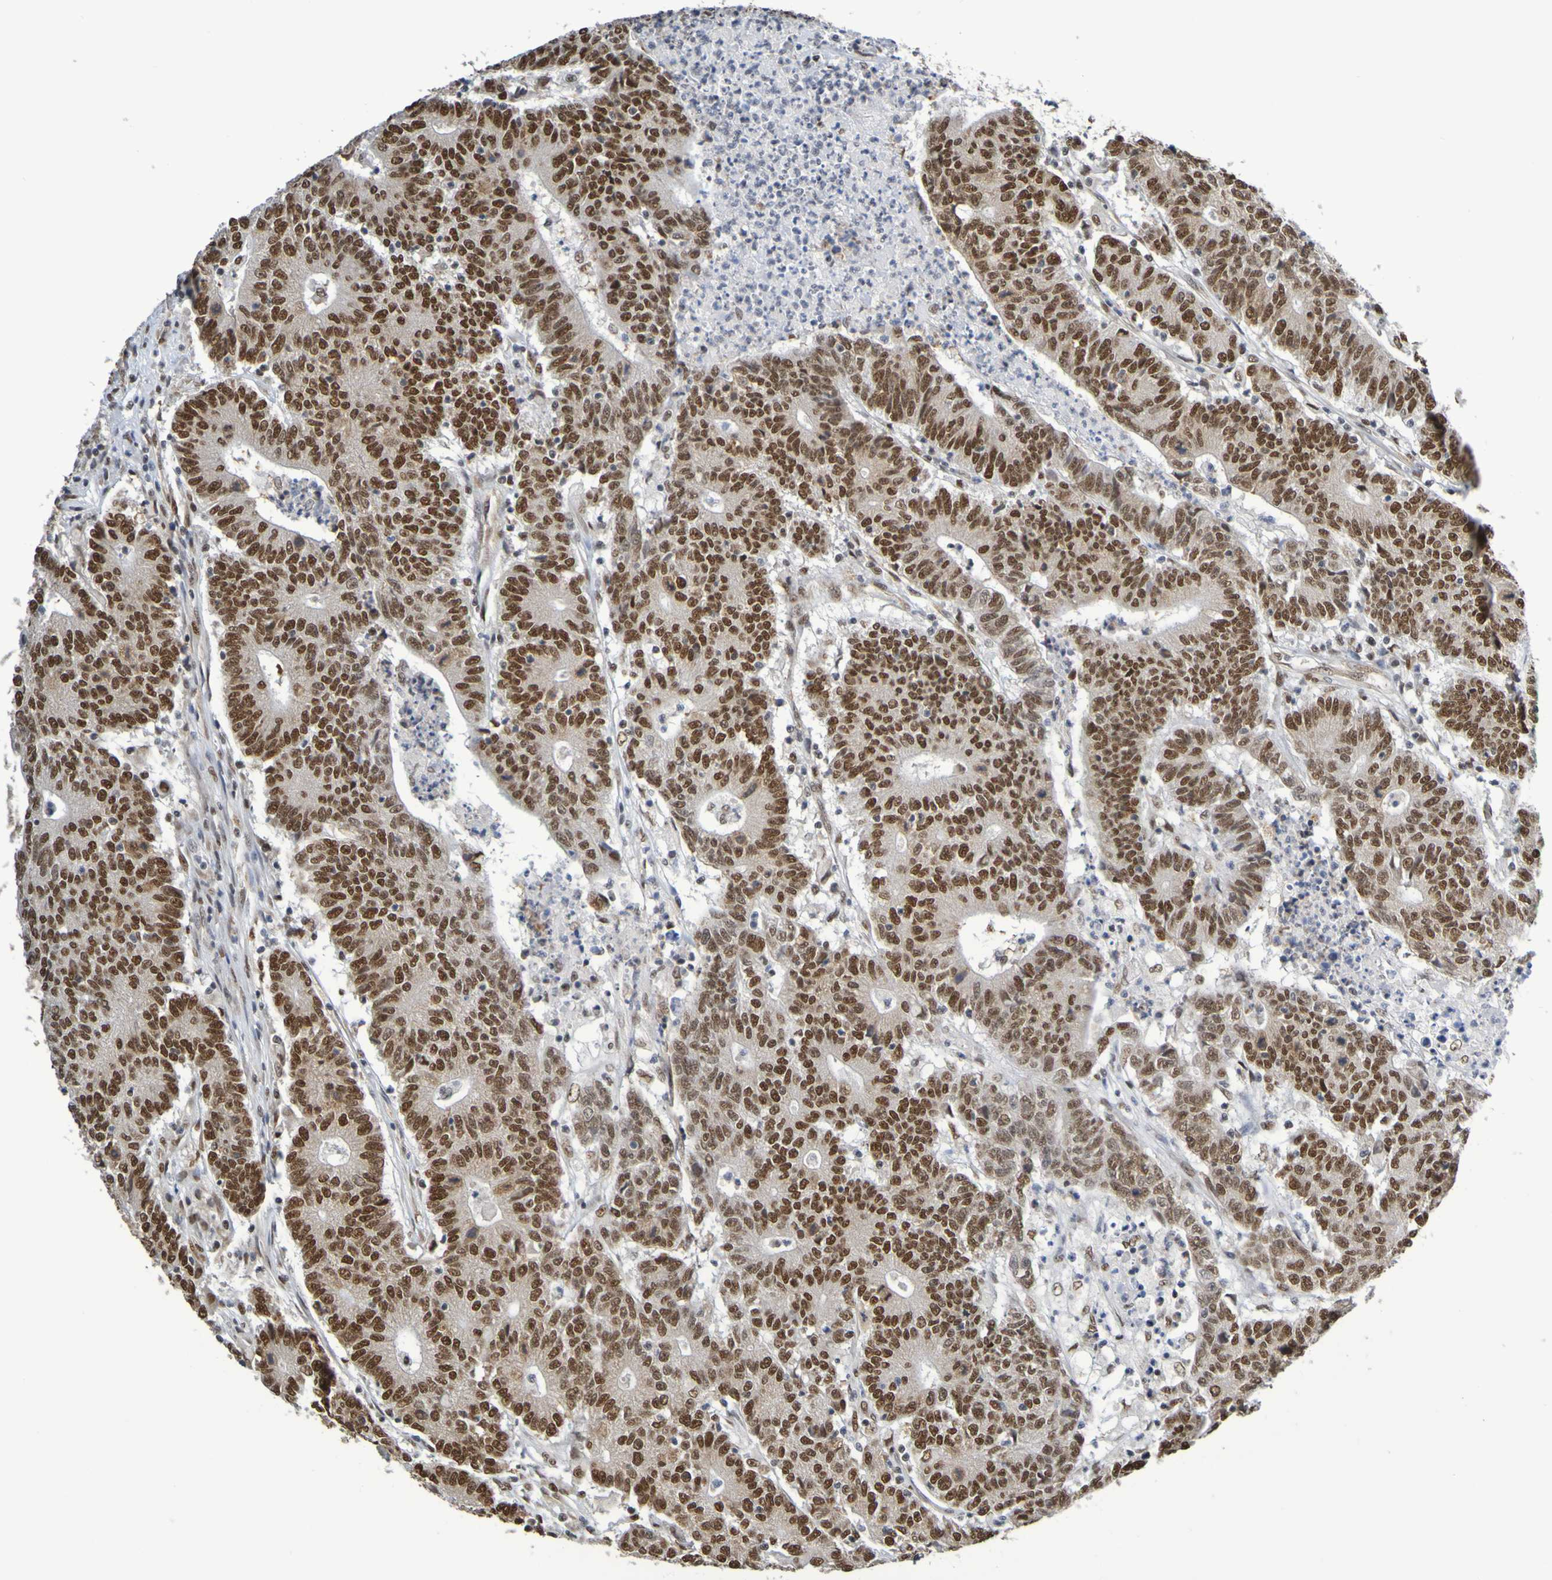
{"staining": {"intensity": "strong", "quantity": ">75%", "location": "nuclear"}, "tissue": "colorectal cancer", "cell_type": "Tumor cells", "image_type": "cancer", "snomed": [{"axis": "morphology", "description": "Normal tissue, NOS"}, {"axis": "morphology", "description": "Adenocarcinoma, NOS"}, {"axis": "topography", "description": "Colon"}], "caption": "High-power microscopy captured an immunohistochemistry photomicrograph of colorectal adenocarcinoma, revealing strong nuclear expression in approximately >75% of tumor cells. The protein of interest is stained brown, and the nuclei are stained in blue (DAB IHC with brightfield microscopy, high magnification).", "gene": "HDAC2", "patient": {"sex": "female", "age": 75}}